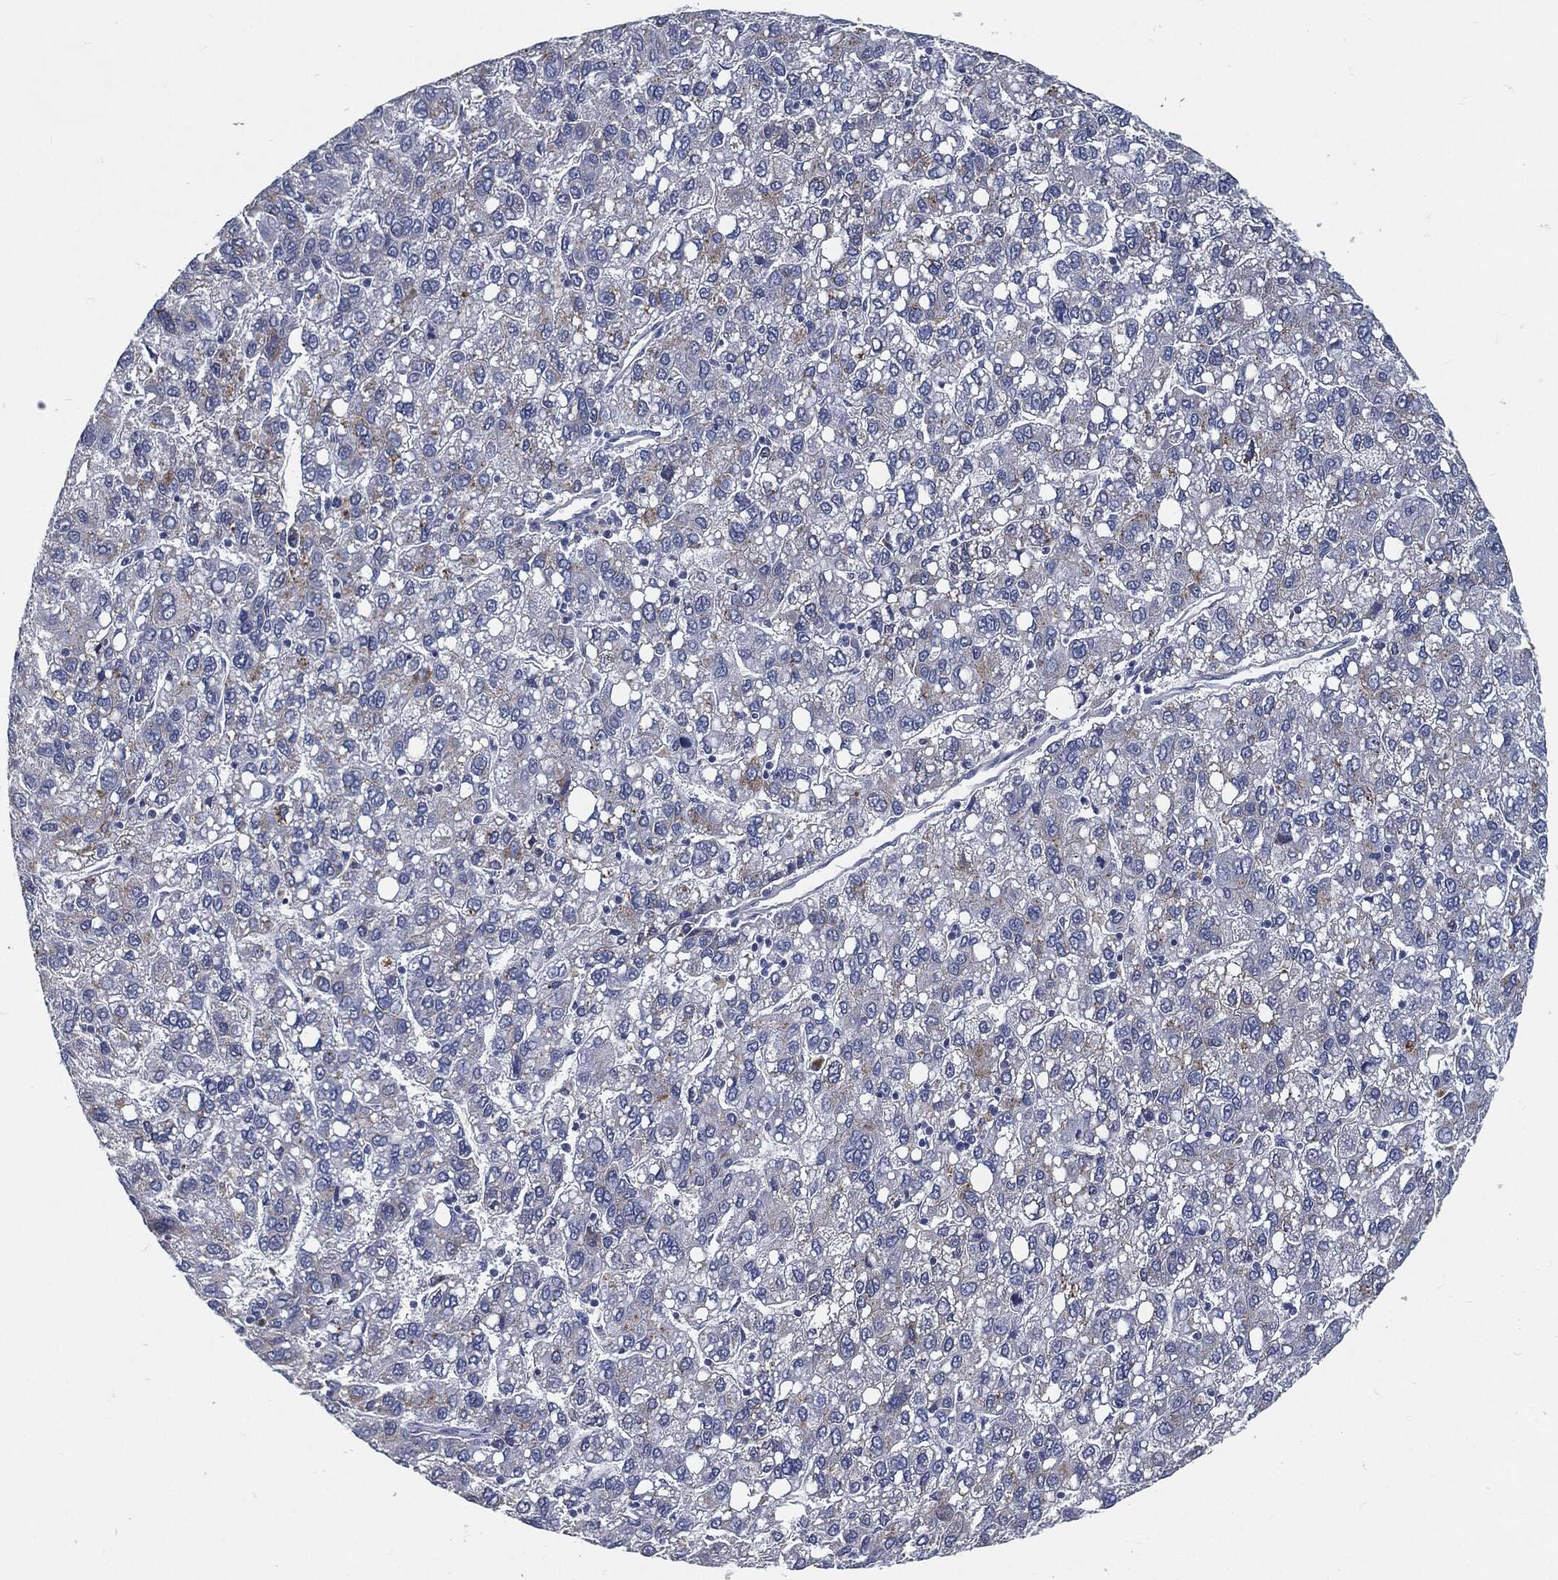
{"staining": {"intensity": "weak", "quantity": "<25%", "location": "cytoplasmic/membranous"}, "tissue": "liver cancer", "cell_type": "Tumor cells", "image_type": "cancer", "snomed": [{"axis": "morphology", "description": "Carcinoma, Hepatocellular, NOS"}, {"axis": "topography", "description": "Liver"}], "caption": "A high-resolution photomicrograph shows immunohistochemistry (IHC) staining of liver cancer (hepatocellular carcinoma), which shows no significant positivity in tumor cells.", "gene": "MST1", "patient": {"sex": "female", "age": 82}}